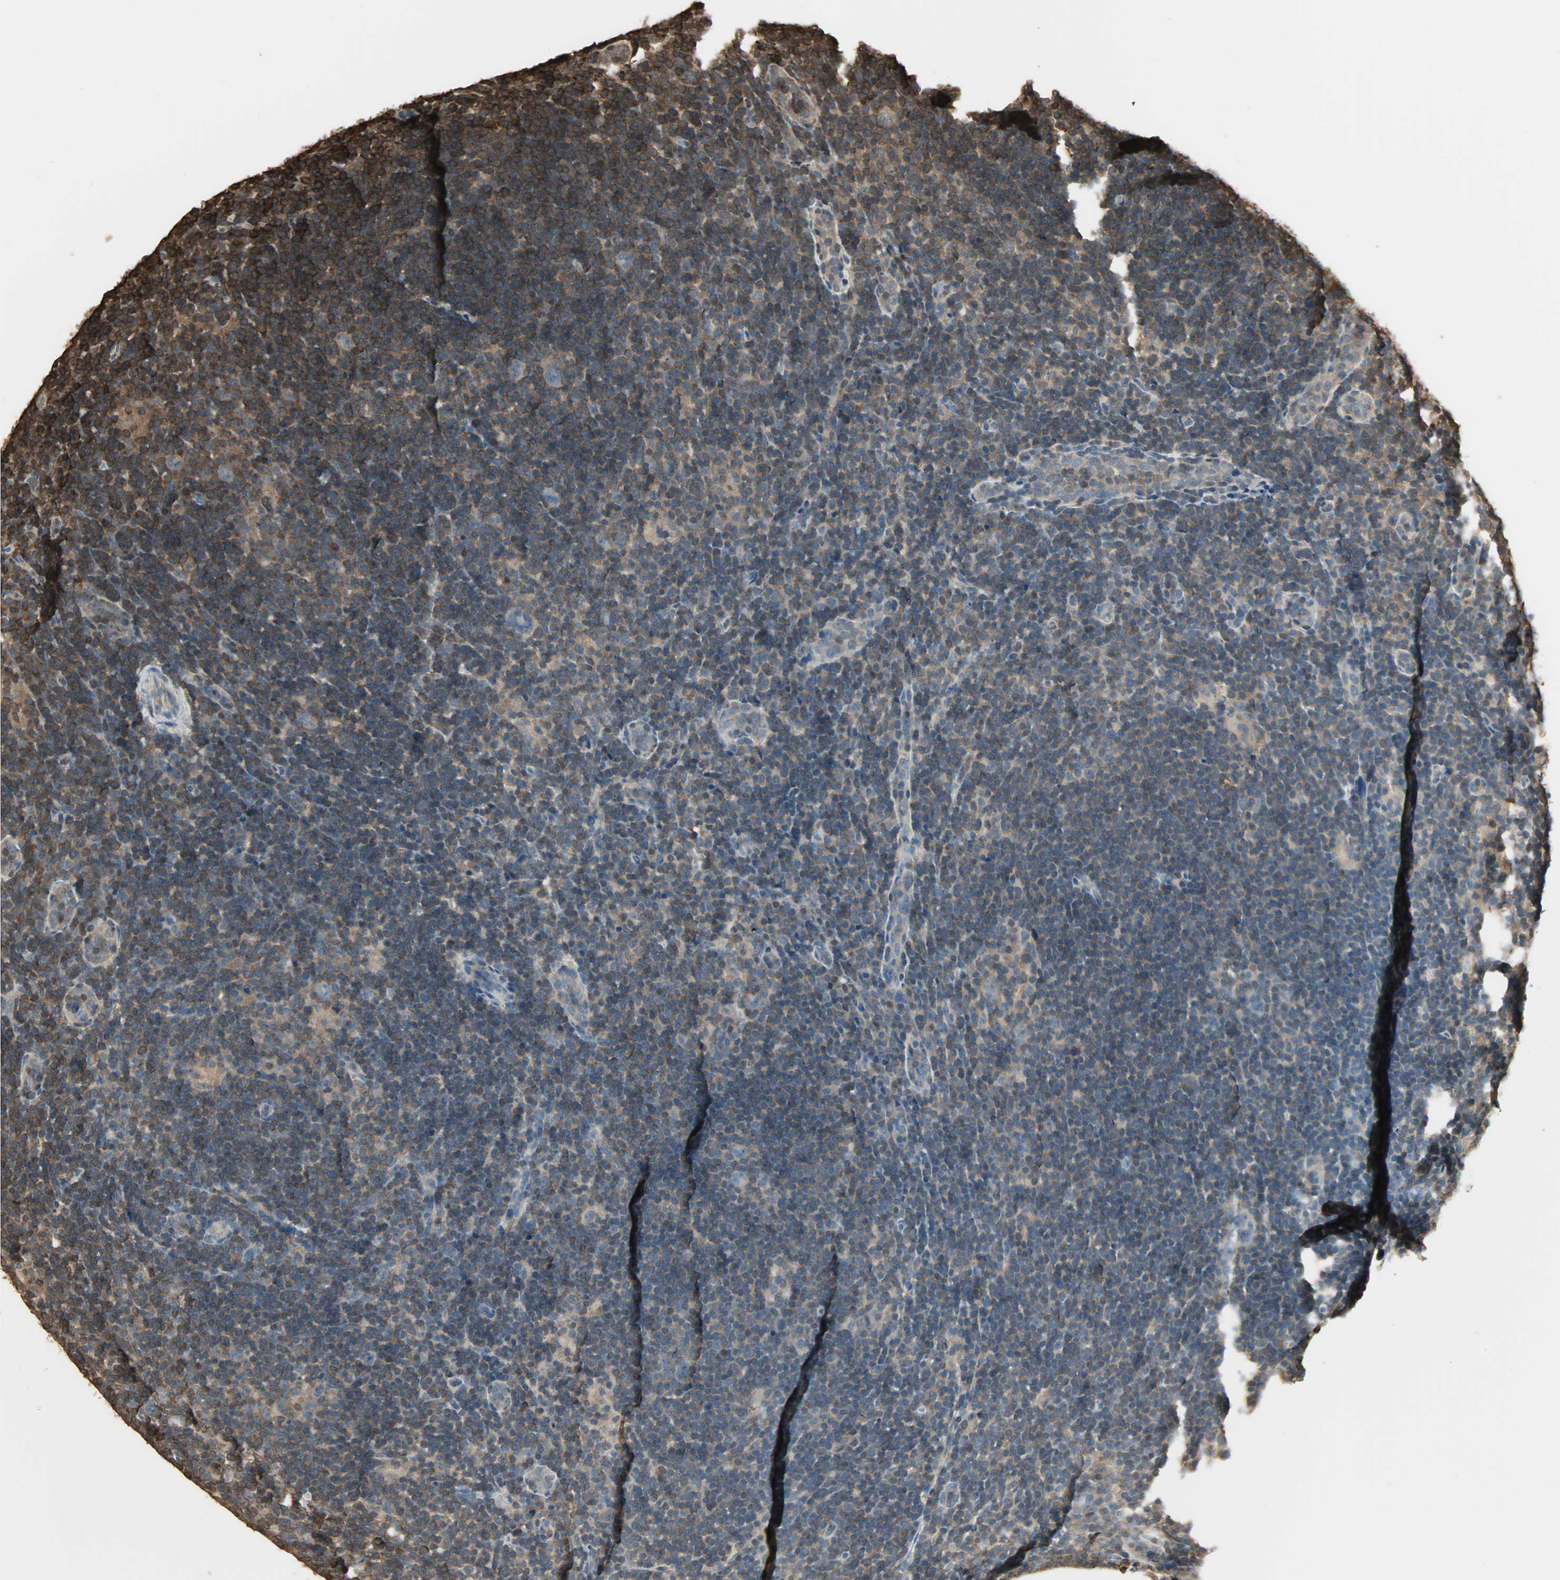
{"staining": {"intensity": "strong", "quantity": "25%-75%", "location": "cytoplasmic/membranous"}, "tissue": "lymphoma", "cell_type": "Tumor cells", "image_type": "cancer", "snomed": [{"axis": "morphology", "description": "Hodgkin's disease, NOS"}, {"axis": "topography", "description": "Lymph node"}], "caption": "Strong cytoplasmic/membranous expression is seen in approximately 25%-75% of tumor cells in Hodgkin's disease.", "gene": "YWHAZ", "patient": {"sex": "female", "age": 57}}